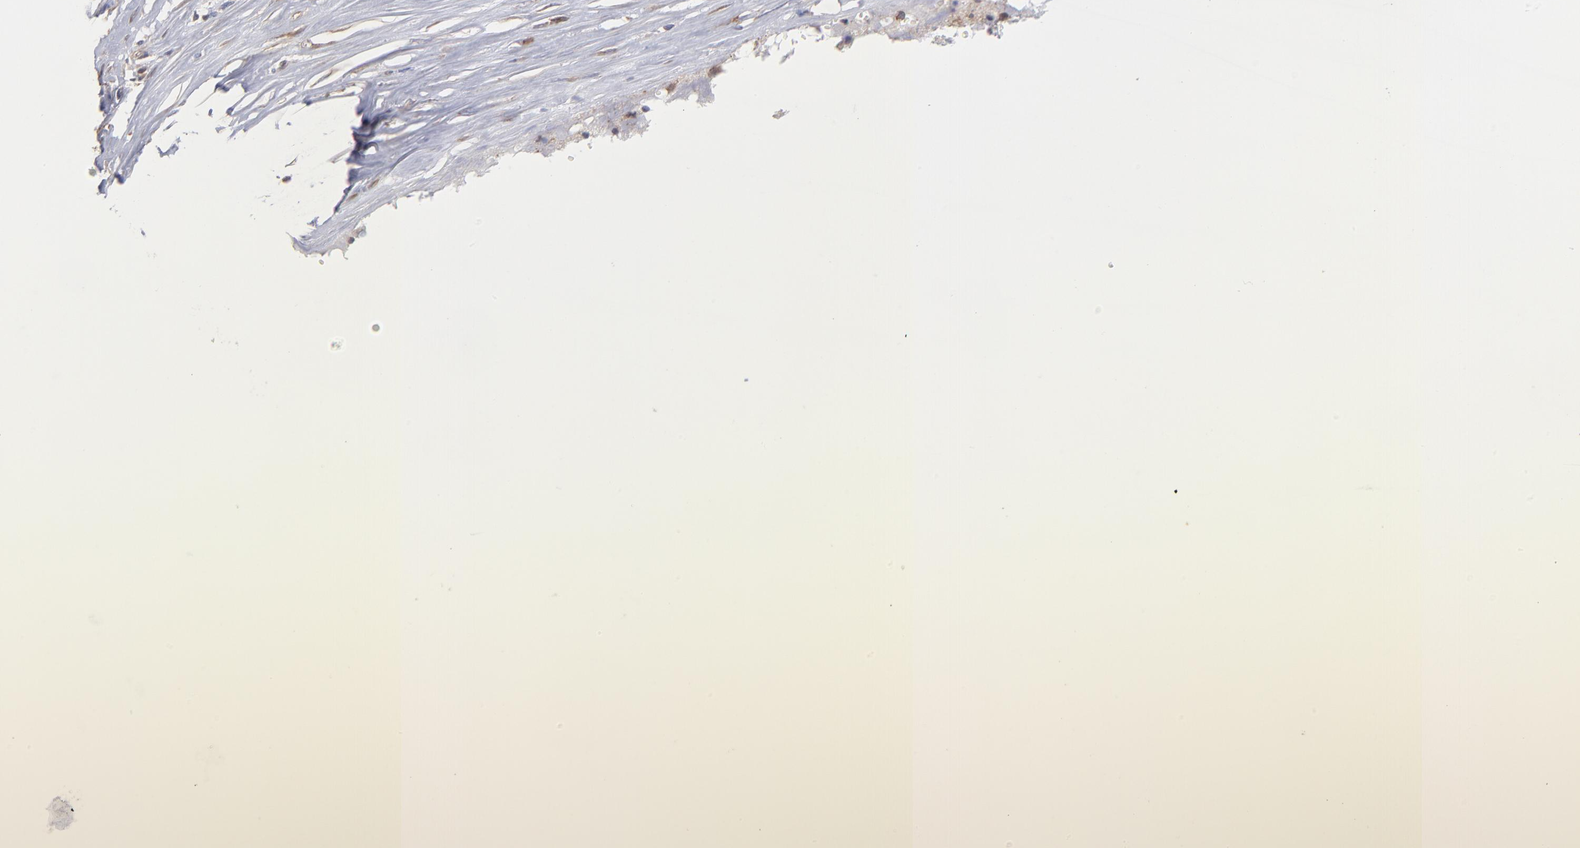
{"staining": {"intensity": "moderate", "quantity": ">75%", "location": "cytoplasmic/membranous"}, "tissue": "ovarian cancer", "cell_type": "Tumor cells", "image_type": "cancer", "snomed": [{"axis": "morphology", "description": "Cystadenocarcinoma, serous, NOS"}, {"axis": "topography", "description": "Ovary"}], "caption": "Immunohistochemical staining of human ovarian cancer exhibits moderate cytoplasmic/membranous protein expression in about >75% of tumor cells. (Brightfield microscopy of DAB IHC at high magnification).", "gene": "MAPRE1", "patient": {"sex": "female", "age": 54}}